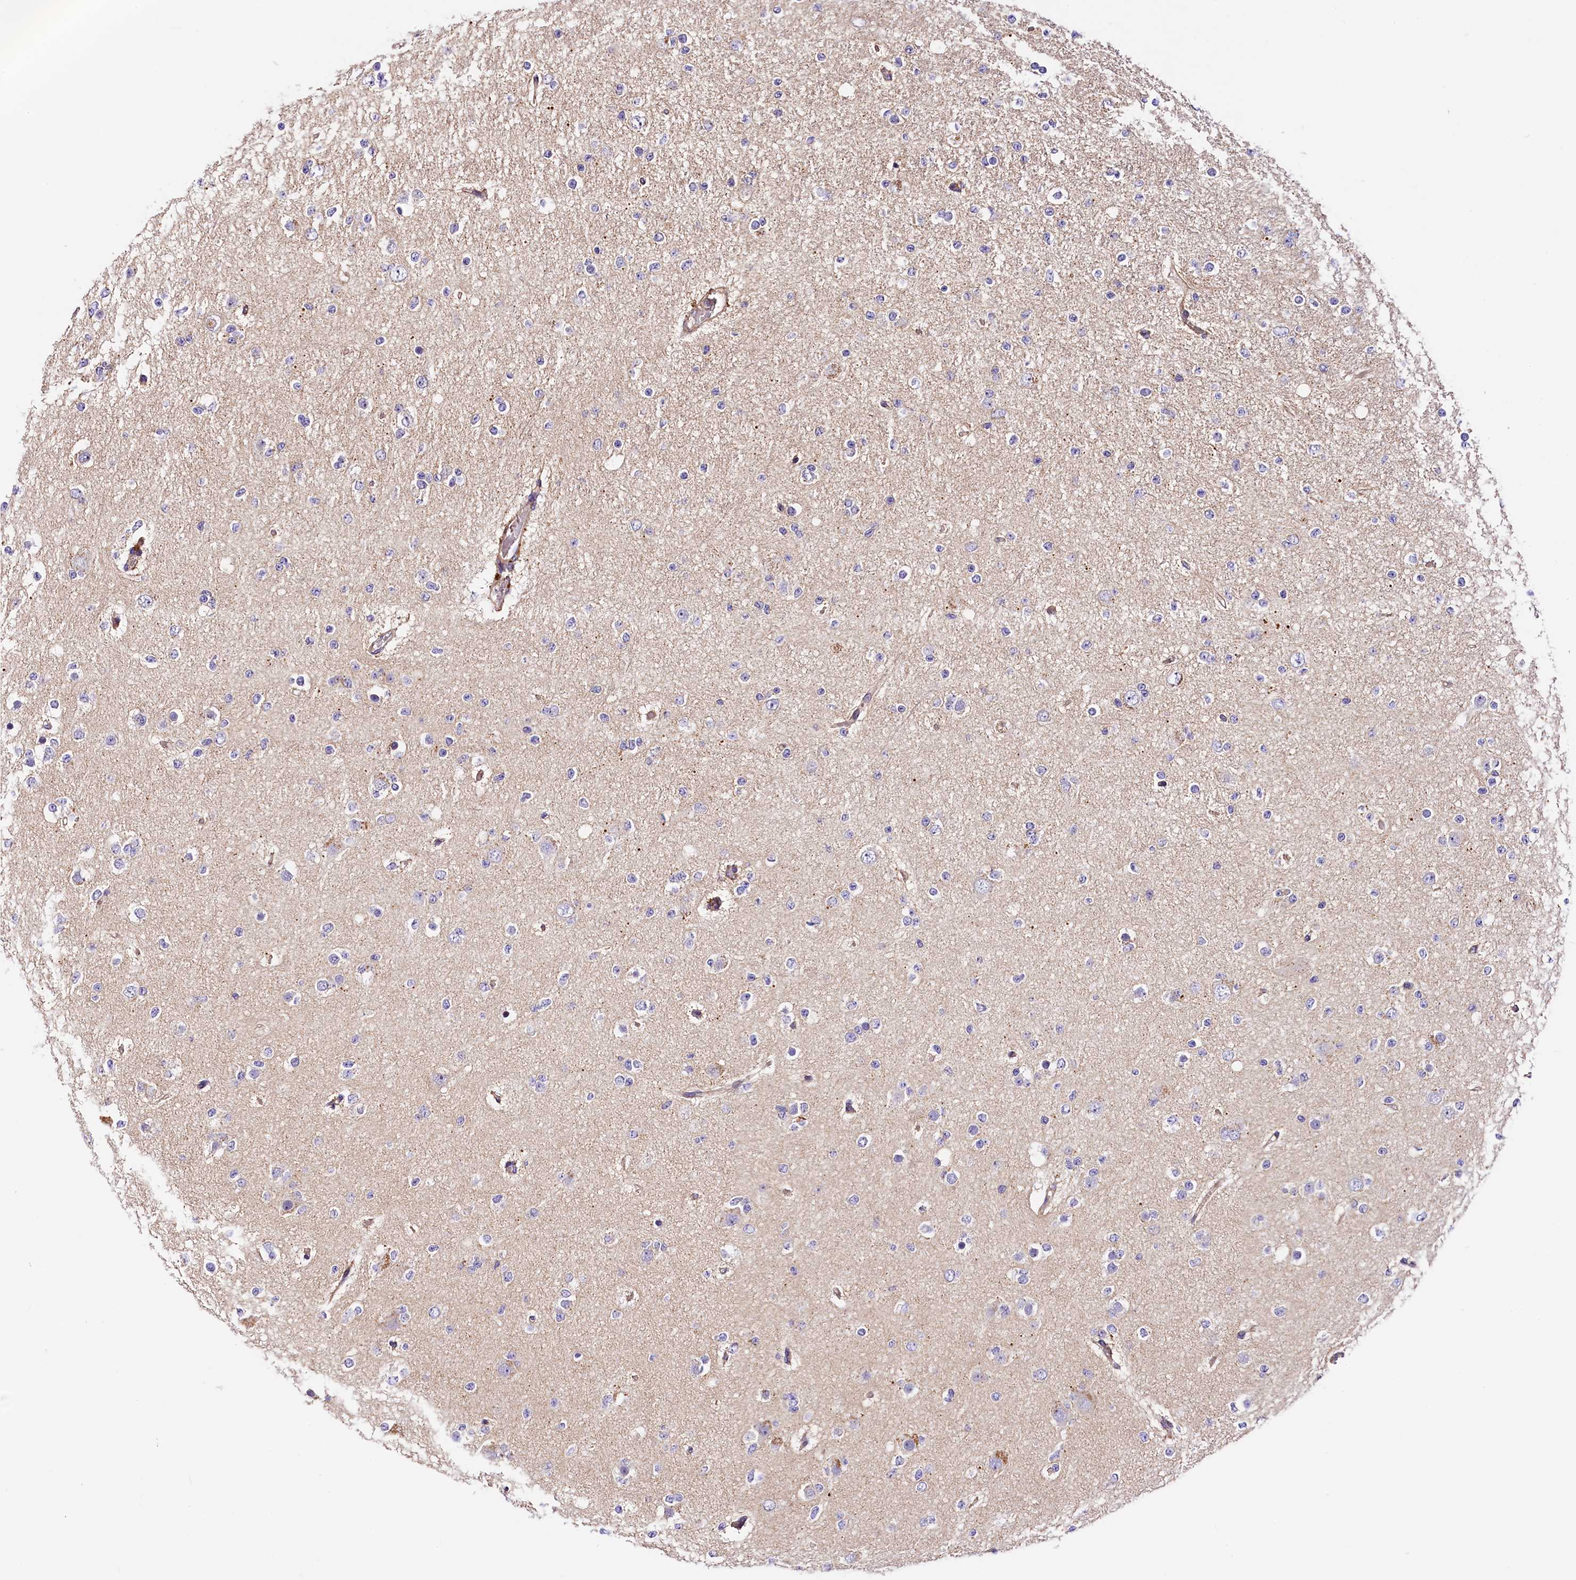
{"staining": {"intensity": "negative", "quantity": "none", "location": "none"}, "tissue": "glioma", "cell_type": "Tumor cells", "image_type": "cancer", "snomed": [{"axis": "morphology", "description": "Glioma, malignant, Low grade"}, {"axis": "topography", "description": "Brain"}], "caption": "Immunohistochemical staining of human glioma reveals no significant staining in tumor cells.", "gene": "ARMC6", "patient": {"sex": "female", "age": 22}}